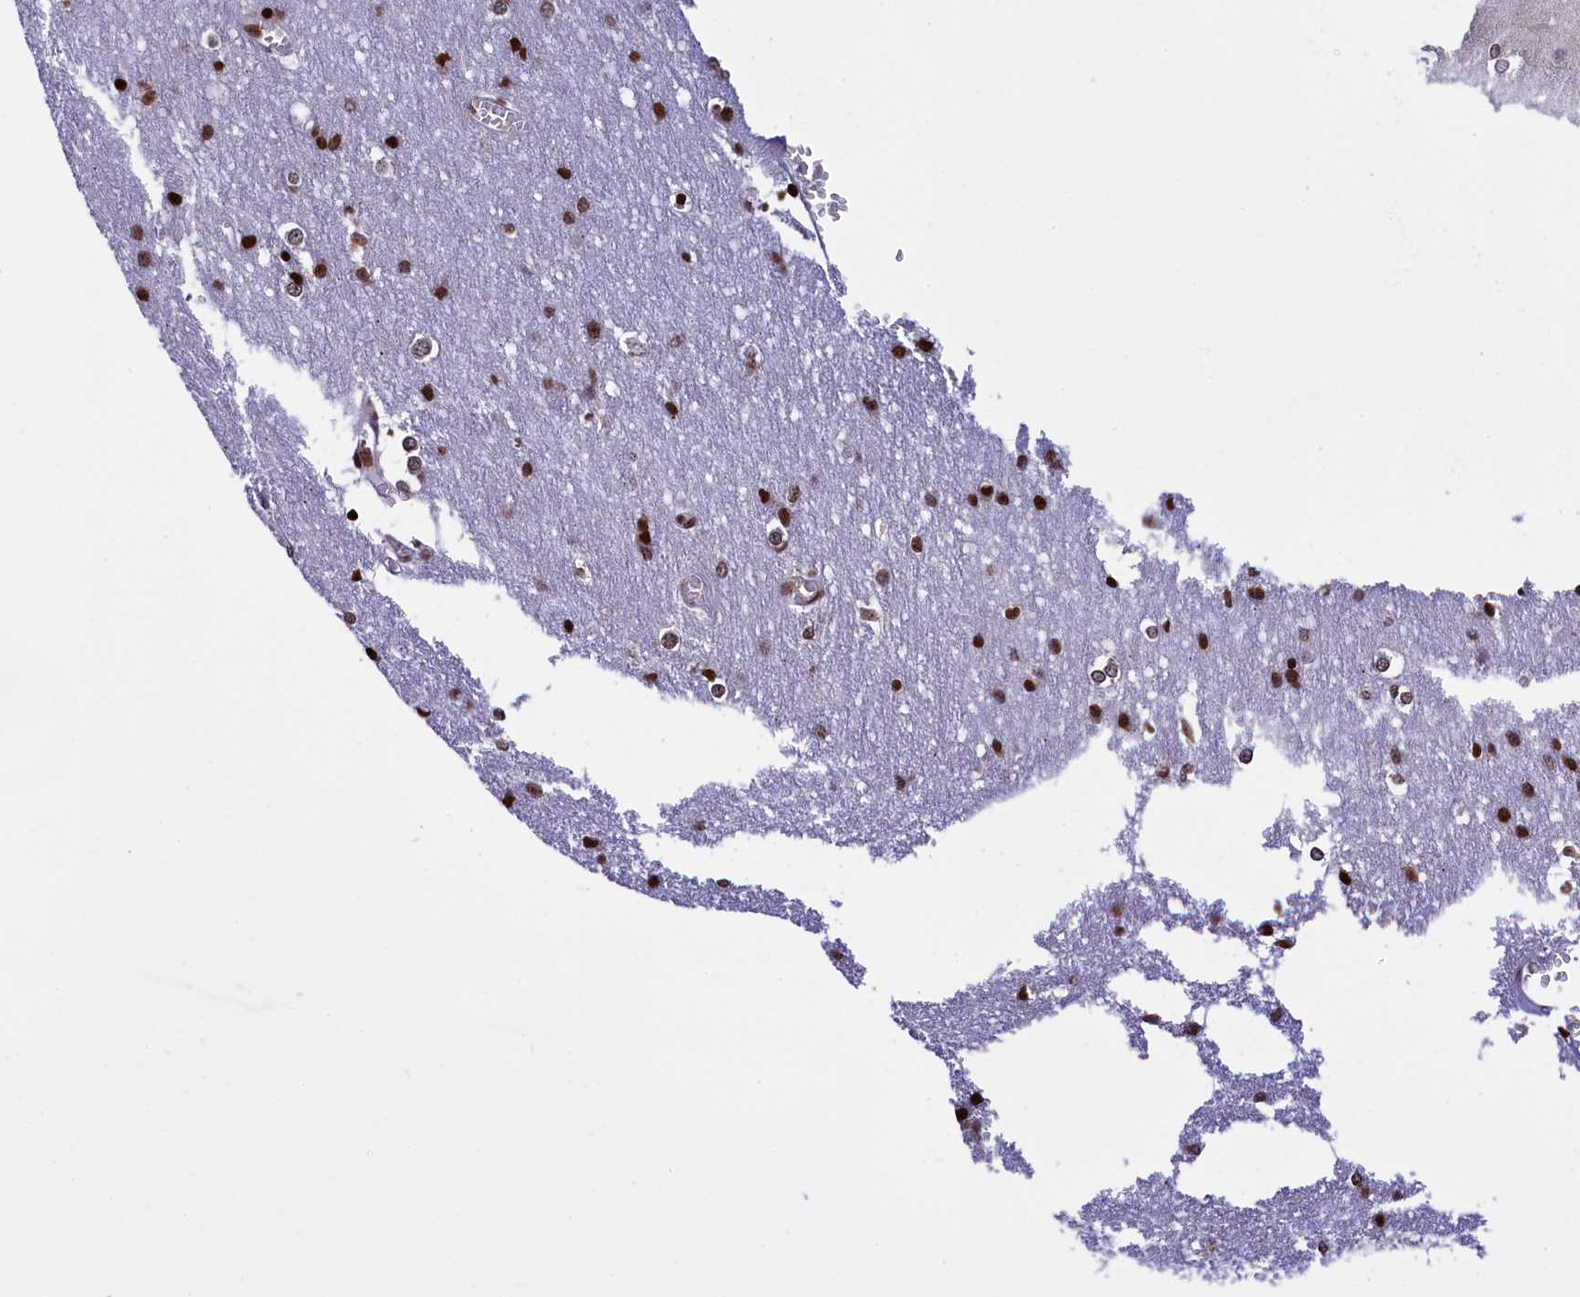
{"staining": {"intensity": "strong", "quantity": ">75%", "location": "nuclear"}, "tissue": "cerebellum", "cell_type": "Cells in granular layer", "image_type": "normal", "snomed": [{"axis": "morphology", "description": "Normal tissue, NOS"}, {"axis": "topography", "description": "Cerebellum"}], "caption": "Approximately >75% of cells in granular layer in unremarkable cerebellum reveal strong nuclear protein staining as visualized by brown immunohistochemical staining.", "gene": "TIMM29", "patient": {"sex": "male", "age": 37}}